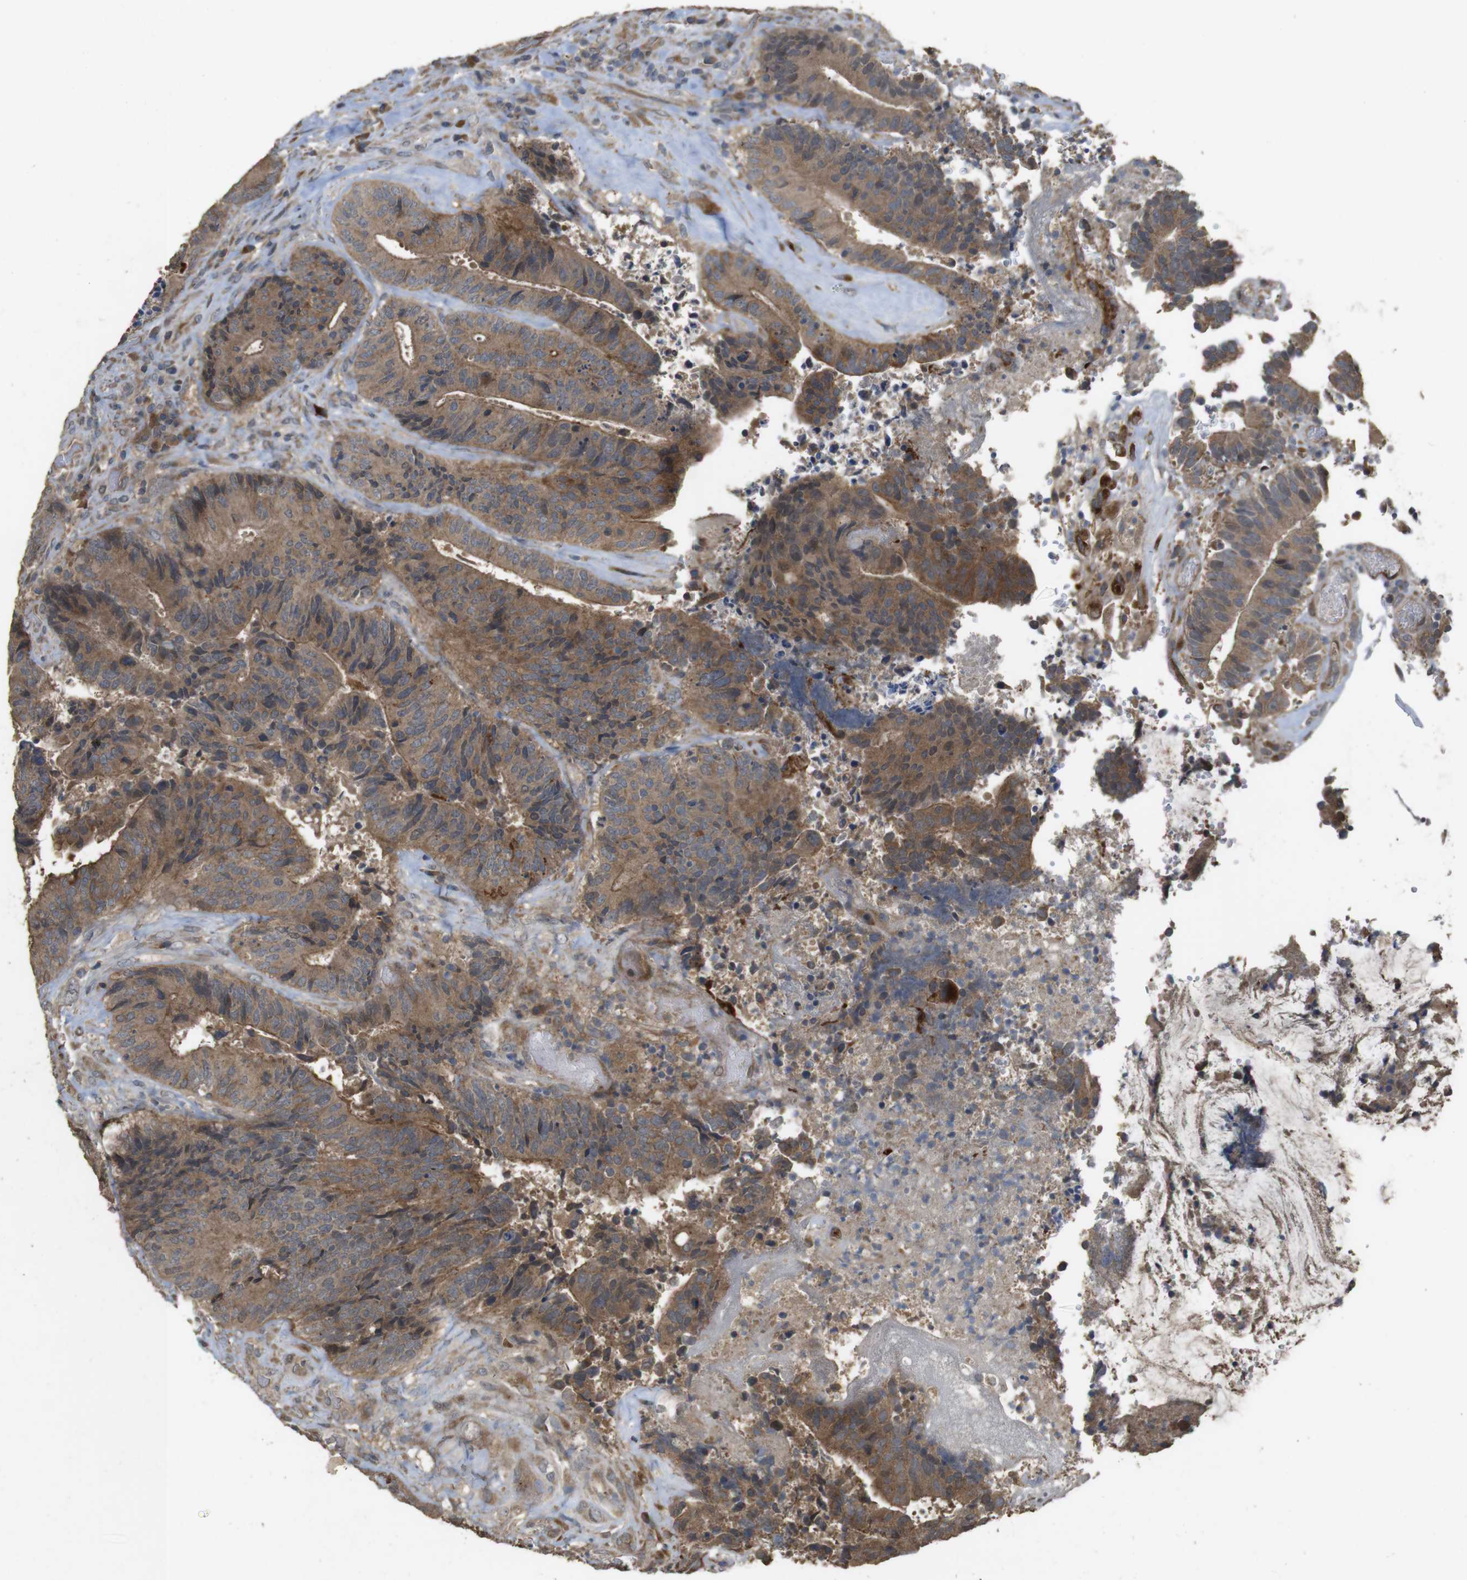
{"staining": {"intensity": "moderate", "quantity": ">75%", "location": "cytoplasmic/membranous"}, "tissue": "colorectal cancer", "cell_type": "Tumor cells", "image_type": "cancer", "snomed": [{"axis": "morphology", "description": "Adenocarcinoma, NOS"}, {"axis": "topography", "description": "Rectum"}], "caption": "Protein analysis of colorectal adenocarcinoma tissue displays moderate cytoplasmic/membranous expression in approximately >75% of tumor cells.", "gene": "PCDHB10", "patient": {"sex": "male", "age": 72}}